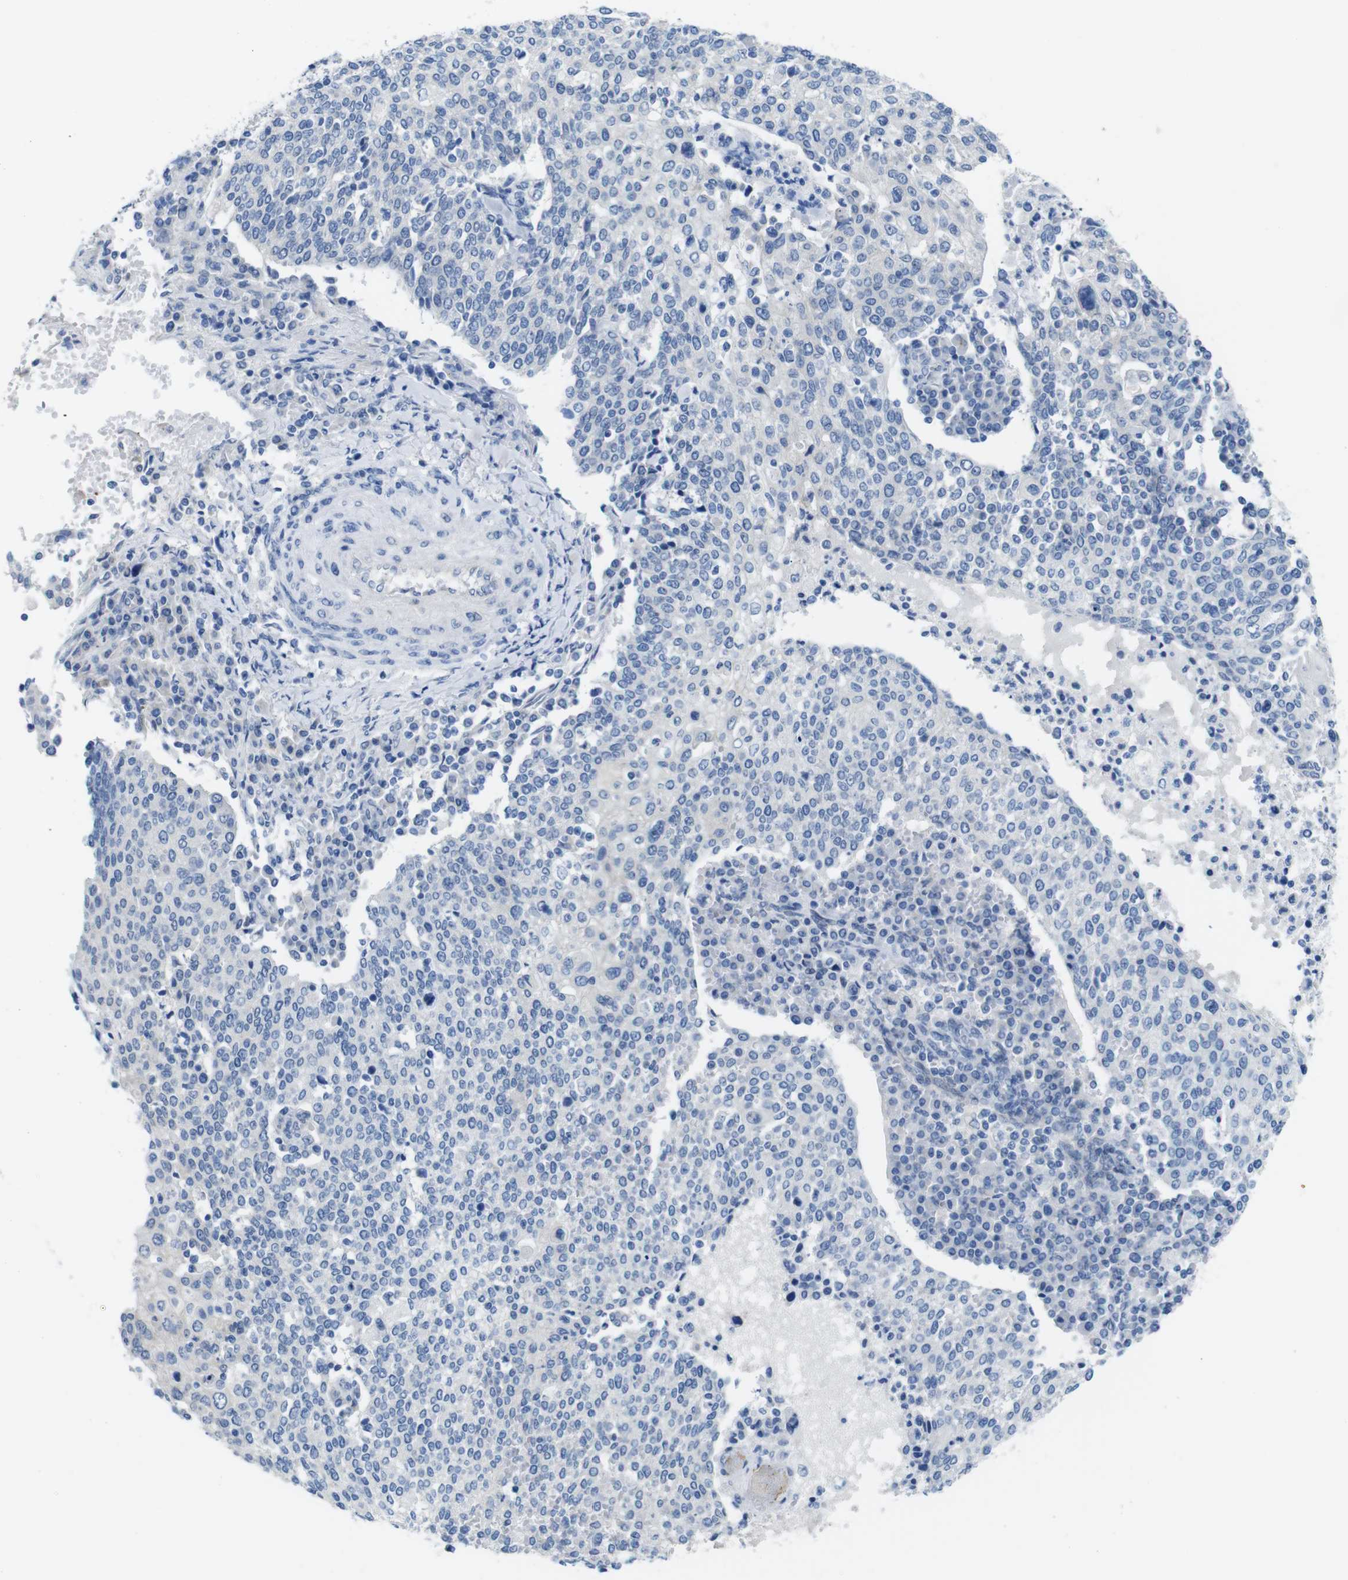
{"staining": {"intensity": "negative", "quantity": "none", "location": "none"}, "tissue": "cervical cancer", "cell_type": "Tumor cells", "image_type": "cancer", "snomed": [{"axis": "morphology", "description": "Squamous cell carcinoma, NOS"}, {"axis": "topography", "description": "Cervix"}], "caption": "Squamous cell carcinoma (cervical) was stained to show a protein in brown. There is no significant staining in tumor cells. The staining is performed using DAB (3,3'-diaminobenzidine) brown chromogen with nuclei counter-stained in using hematoxylin.", "gene": "C1orf210", "patient": {"sex": "female", "age": 40}}